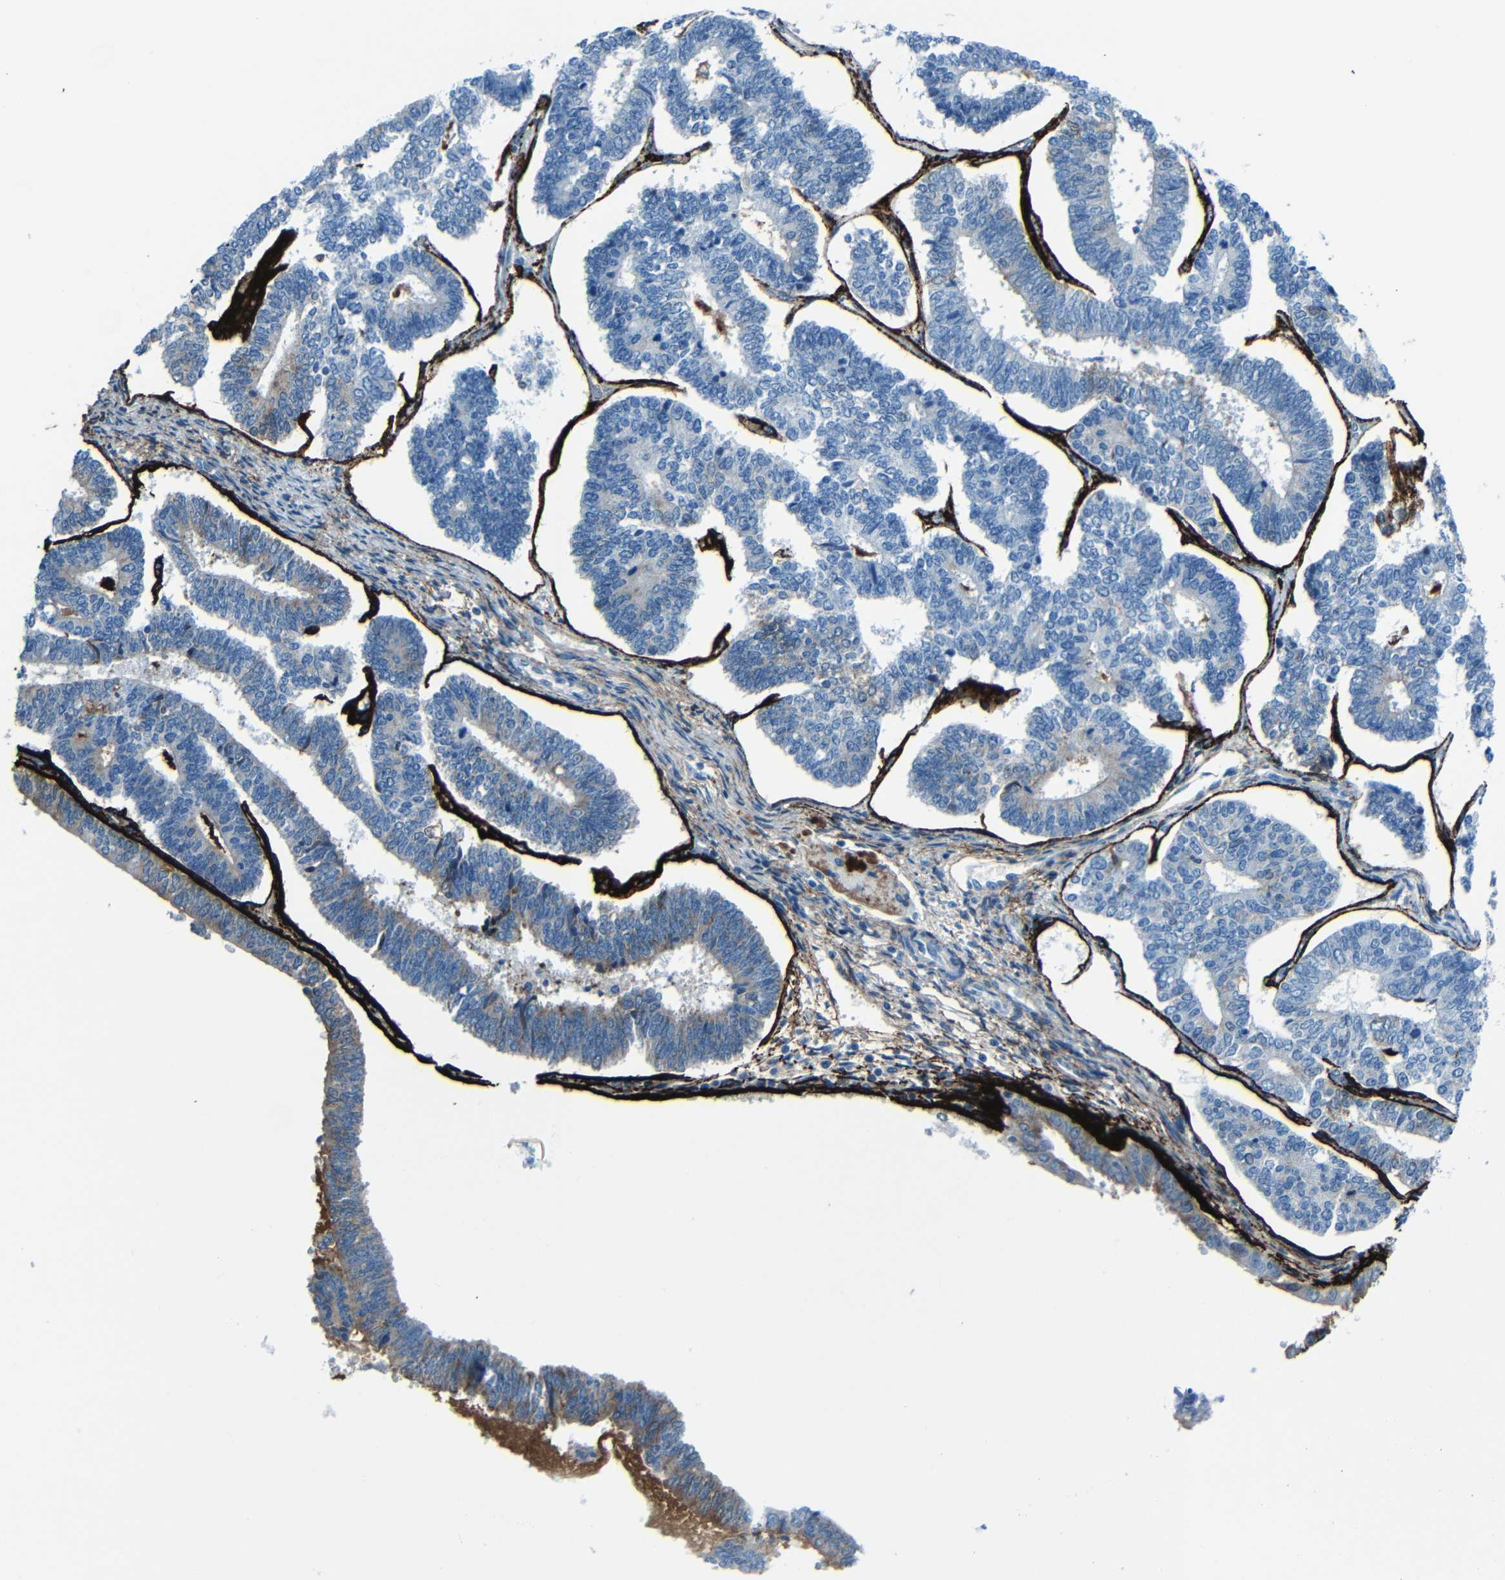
{"staining": {"intensity": "negative", "quantity": "none", "location": "none"}, "tissue": "endometrial cancer", "cell_type": "Tumor cells", "image_type": "cancer", "snomed": [{"axis": "morphology", "description": "Adenocarcinoma, NOS"}, {"axis": "topography", "description": "Endometrium"}], "caption": "DAB immunohistochemical staining of human endometrial cancer reveals no significant staining in tumor cells. (Immunohistochemistry (ihc), brightfield microscopy, high magnification).", "gene": "FBN2", "patient": {"sex": "female", "age": 70}}